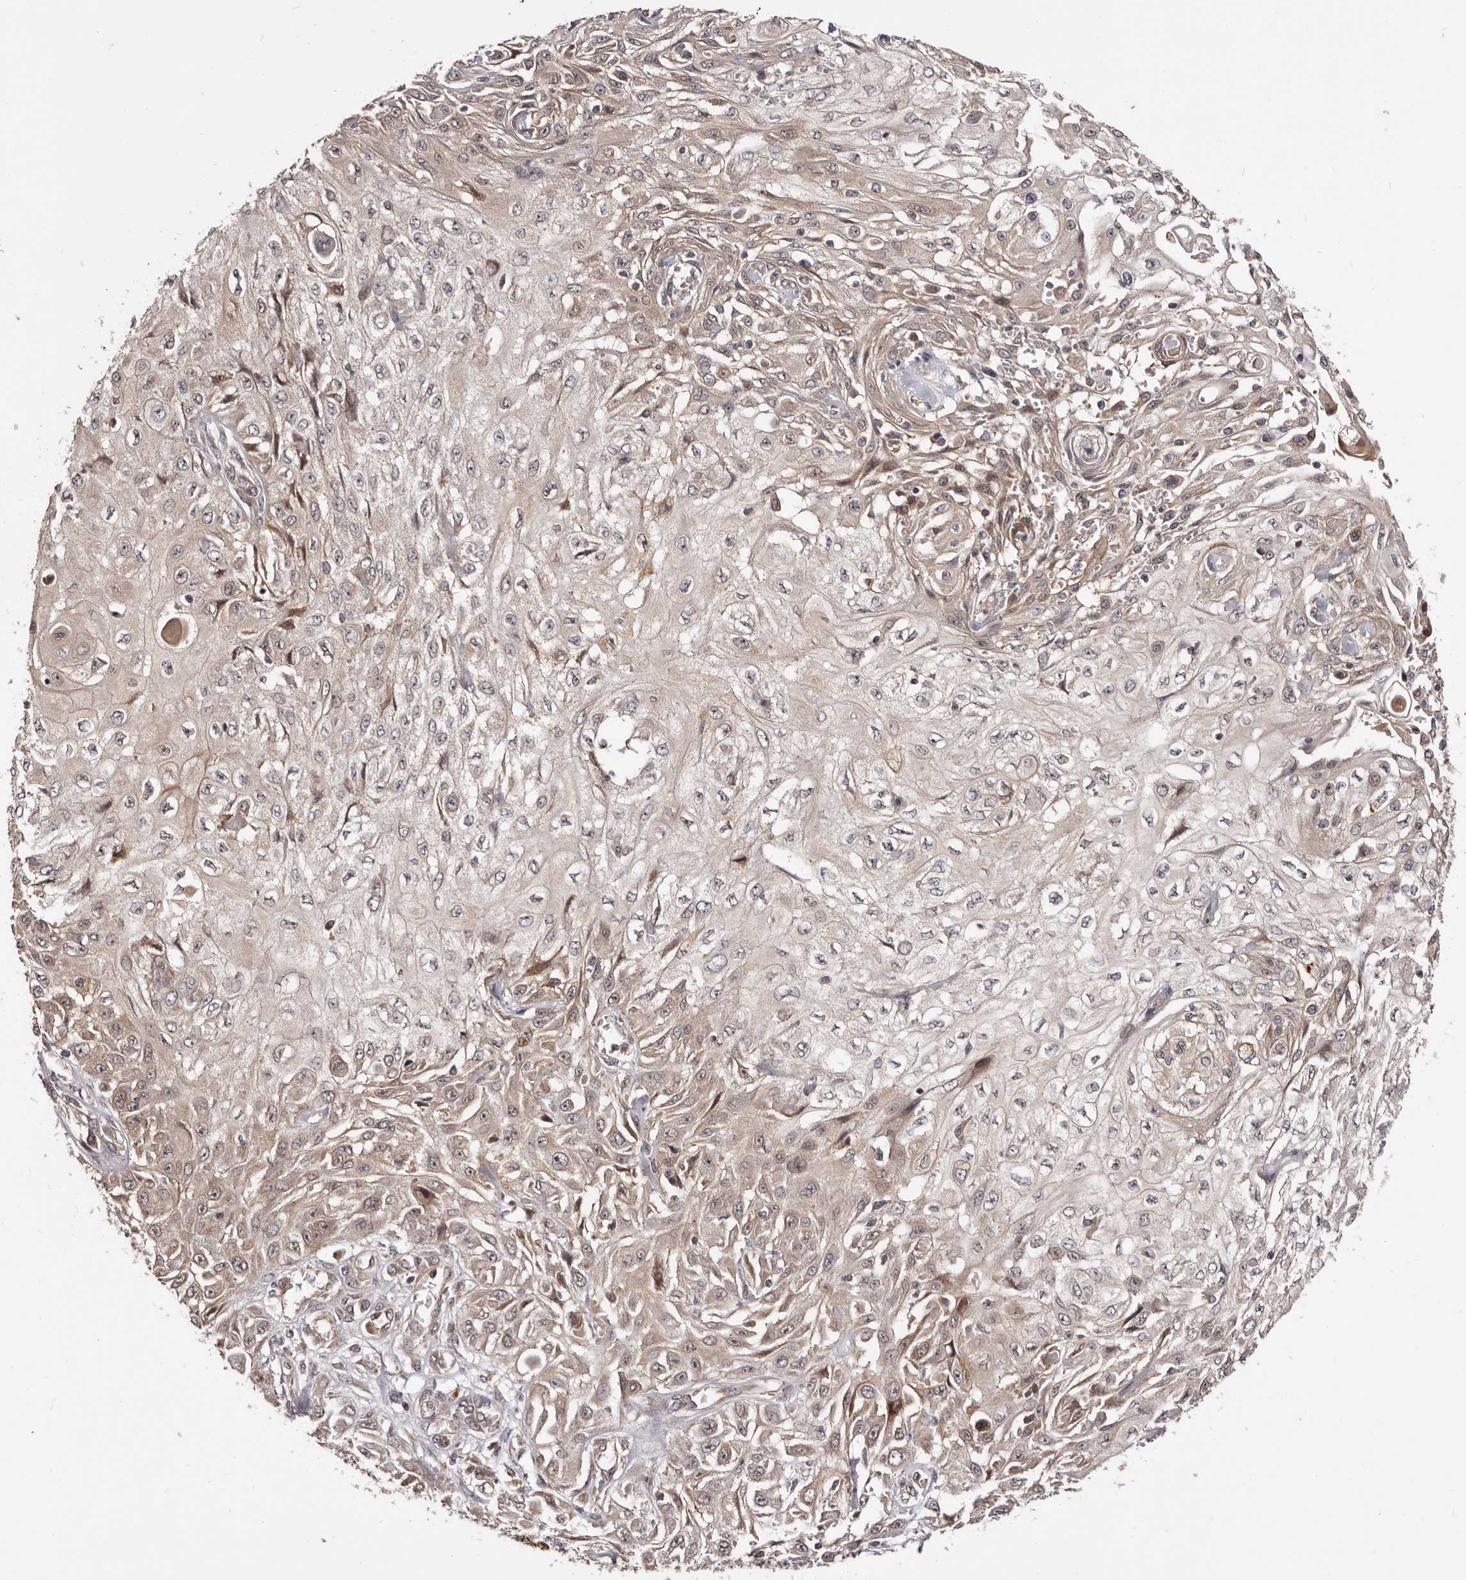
{"staining": {"intensity": "weak", "quantity": ">75%", "location": "cytoplasmic/membranous"}, "tissue": "skin cancer", "cell_type": "Tumor cells", "image_type": "cancer", "snomed": [{"axis": "morphology", "description": "Squamous cell carcinoma, NOS"}, {"axis": "morphology", "description": "Squamous cell carcinoma, metastatic, NOS"}, {"axis": "topography", "description": "Skin"}, {"axis": "topography", "description": "Lymph node"}], "caption": "Weak cytoplasmic/membranous protein expression is present in about >75% of tumor cells in skin cancer.", "gene": "MDP1", "patient": {"sex": "male", "age": 75}}